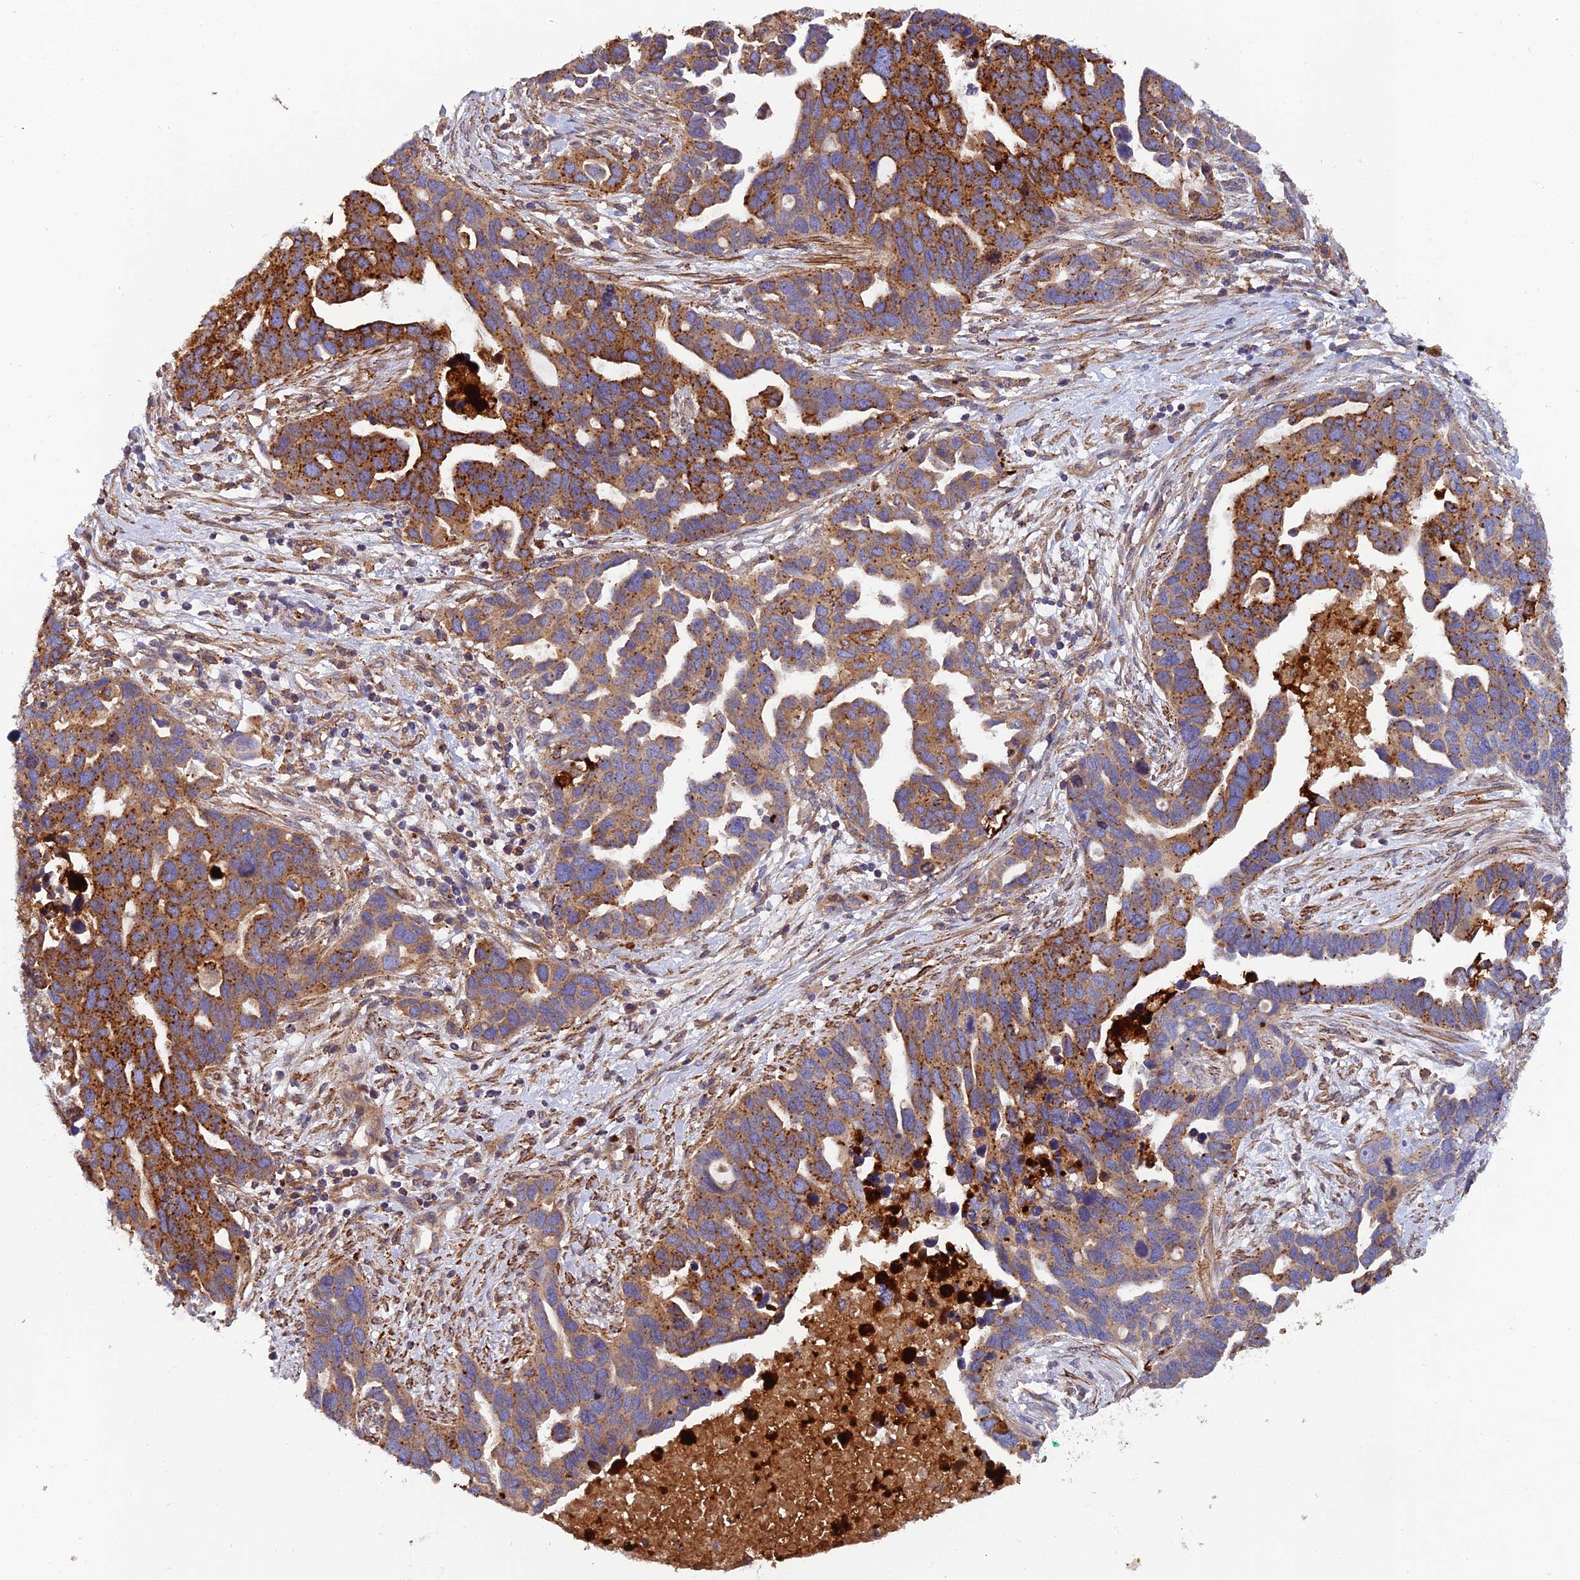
{"staining": {"intensity": "strong", "quantity": ">75%", "location": "cytoplasmic/membranous"}, "tissue": "ovarian cancer", "cell_type": "Tumor cells", "image_type": "cancer", "snomed": [{"axis": "morphology", "description": "Cystadenocarcinoma, serous, NOS"}, {"axis": "topography", "description": "Ovary"}], "caption": "Brown immunohistochemical staining in ovarian cancer (serous cystadenocarcinoma) demonstrates strong cytoplasmic/membranous expression in about >75% of tumor cells.", "gene": "RALGAPA2", "patient": {"sex": "female", "age": 54}}